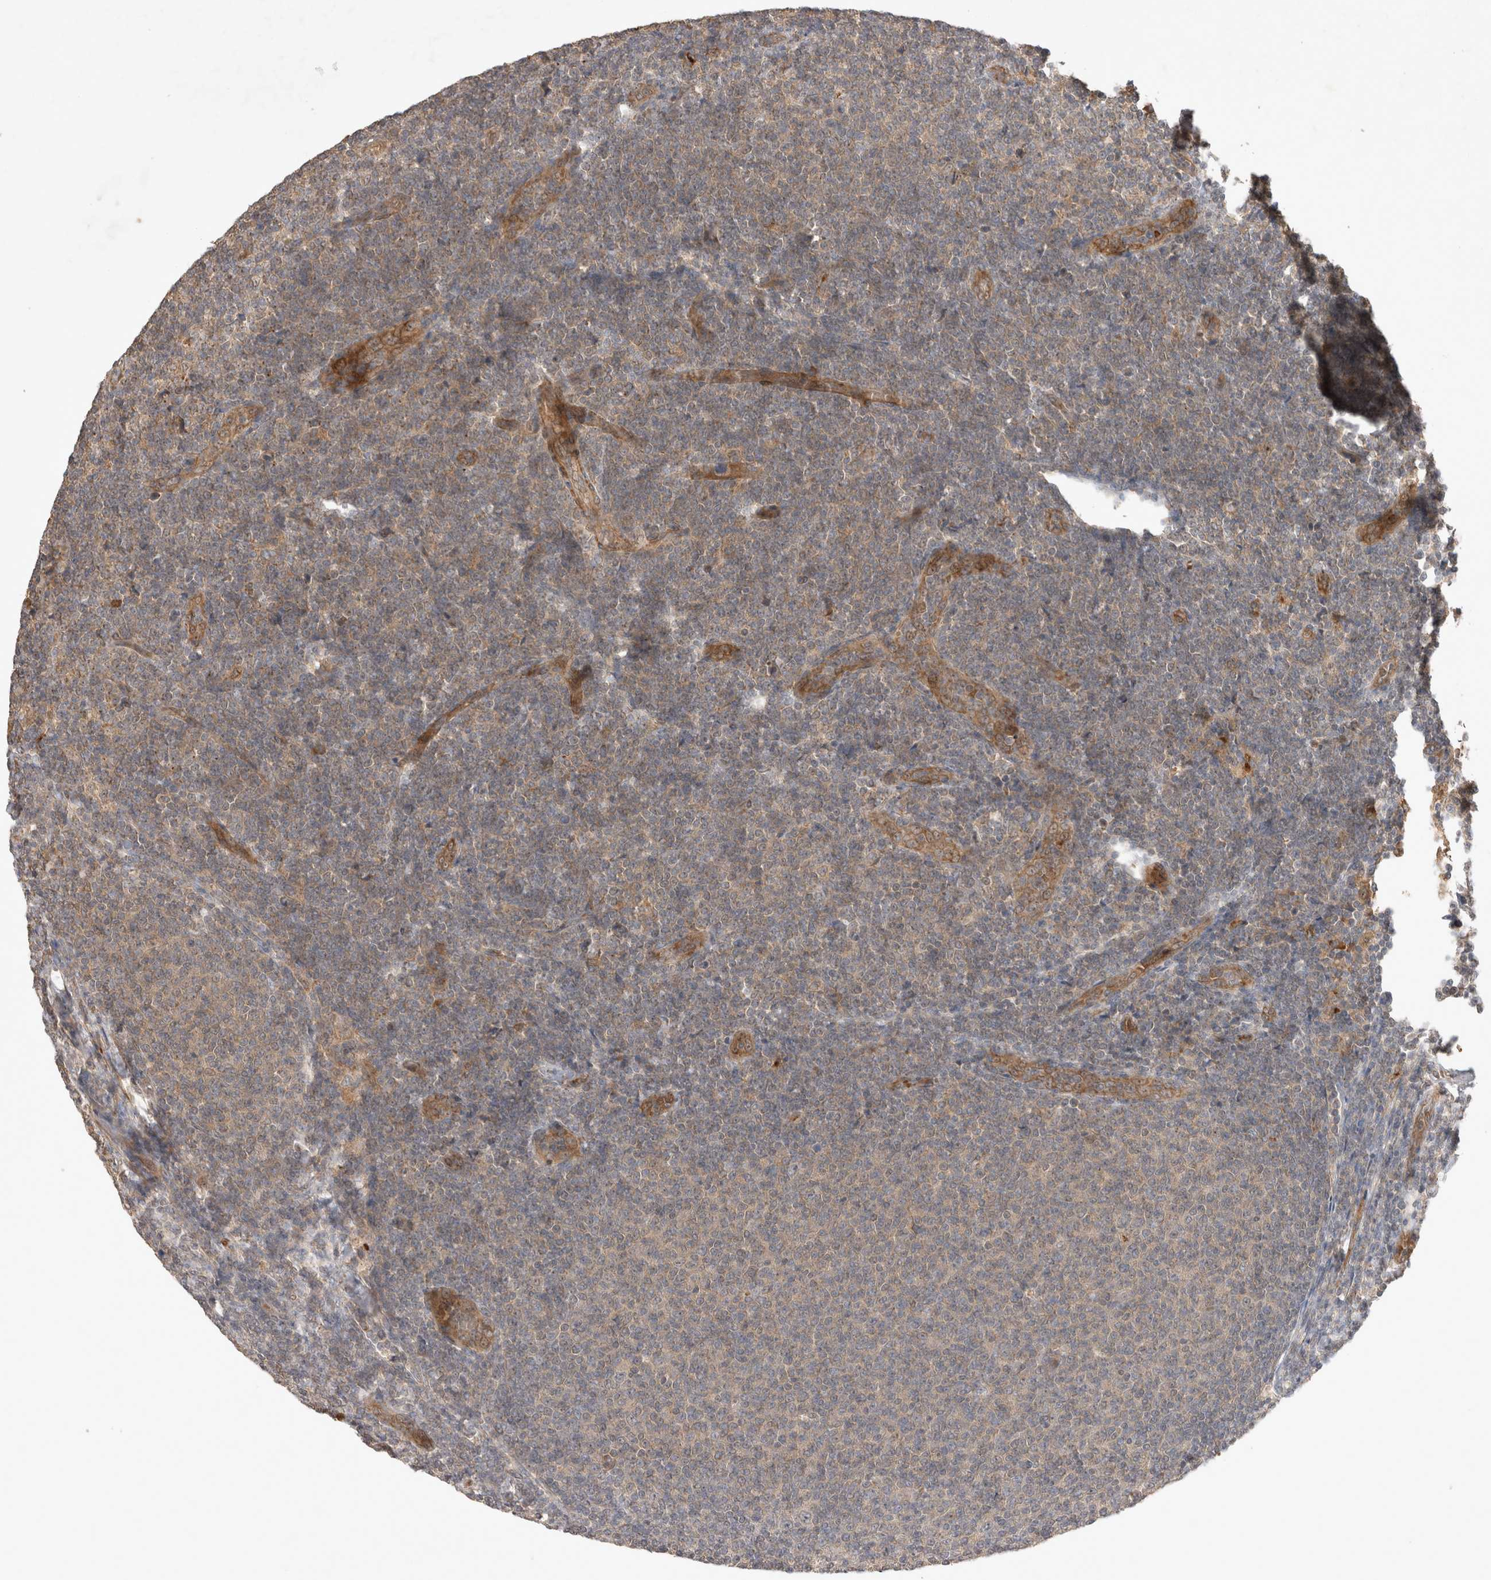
{"staining": {"intensity": "weak", "quantity": "<25%", "location": "cytoplasmic/membranous"}, "tissue": "lymphoma", "cell_type": "Tumor cells", "image_type": "cancer", "snomed": [{"axis": "morphology", "description": "Malignant lymphoma, non-Hodgkin's type, Low grade"}, {"axis": "topography", "description": "Lymph node"}], "caption": "Tumor cells are negative for protein expression in human malignant lymphoma, non-Hodgkin's type (low-grade).", "gene": "FAM221A", "patient": {"sex": "male", "age": 66}}